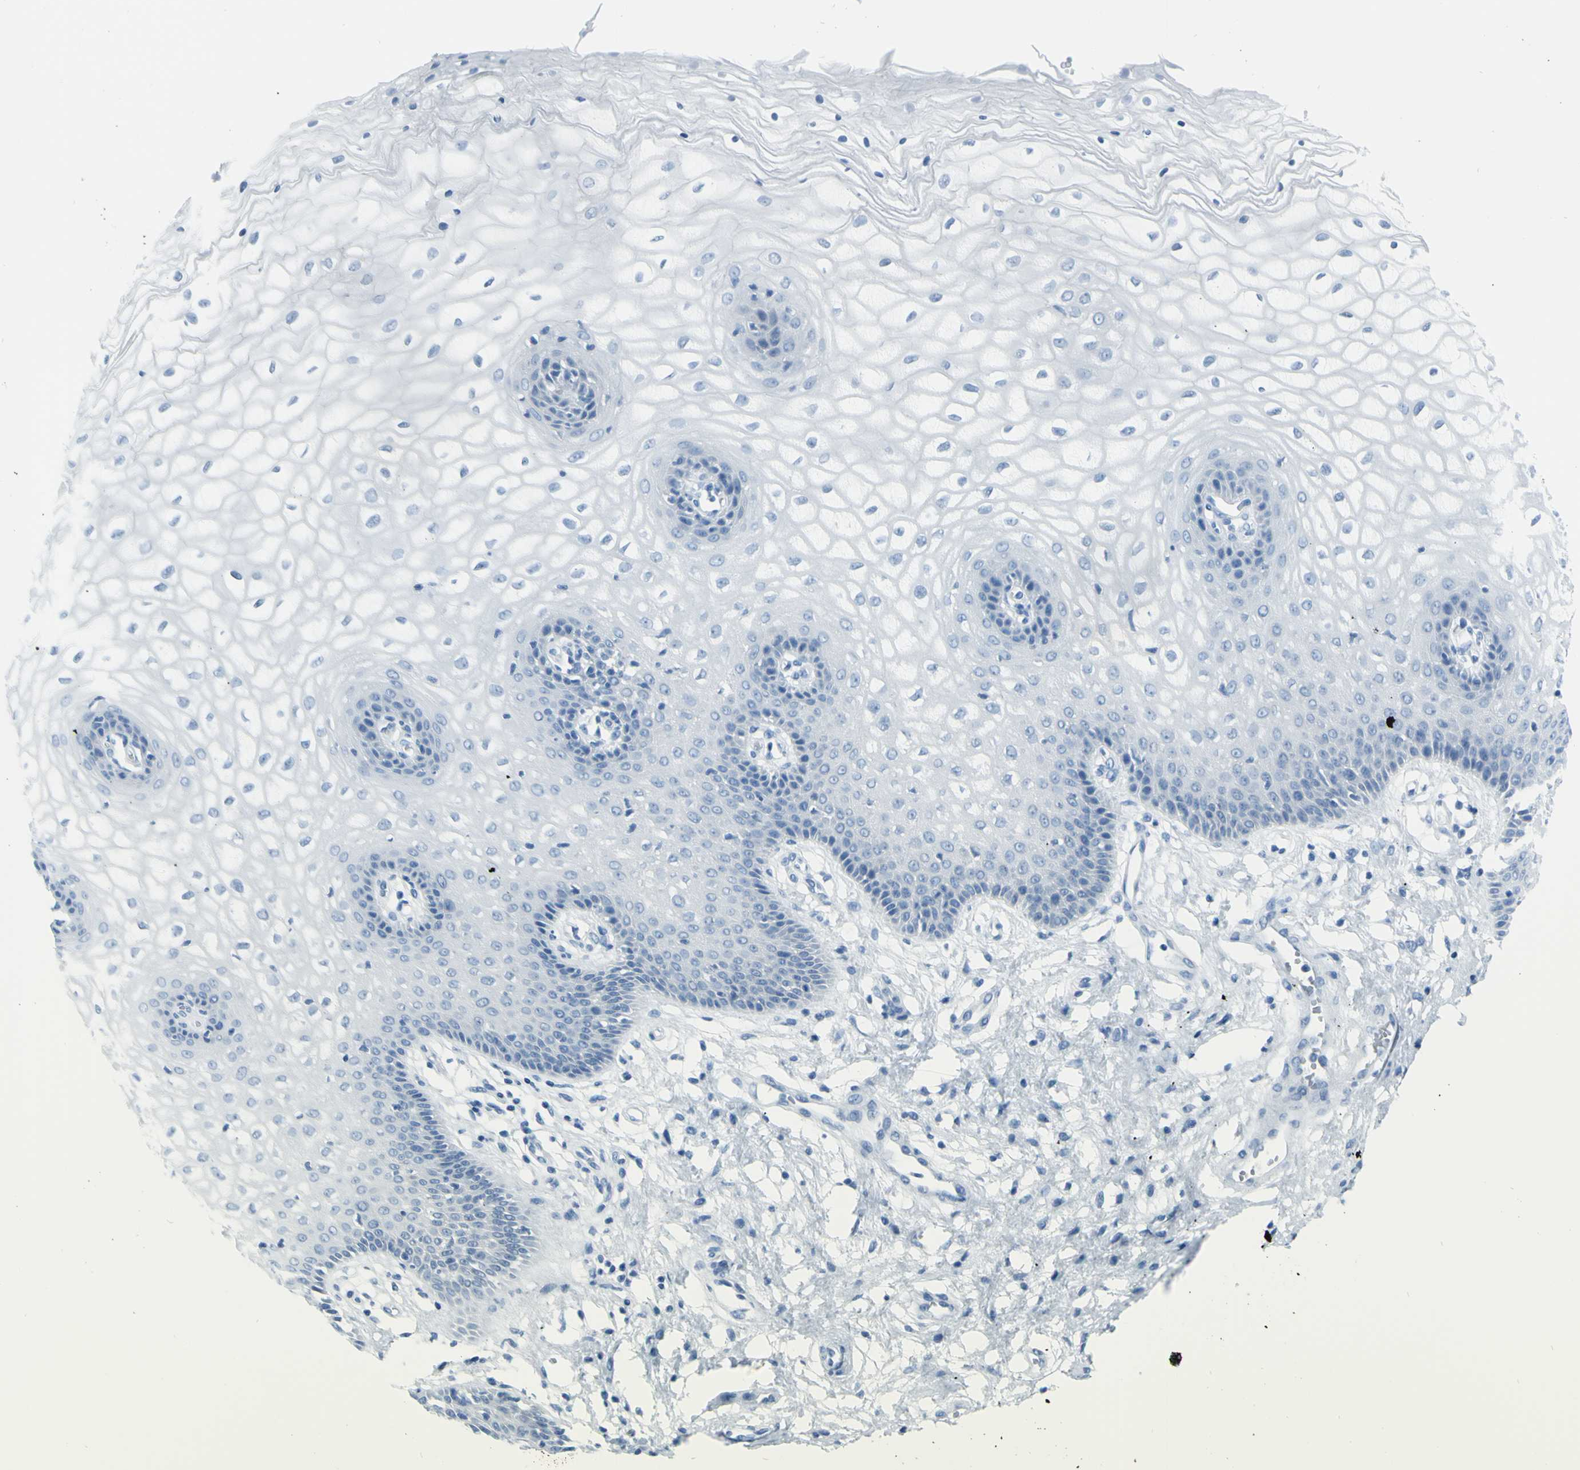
{"staining": {"intensity": "negative", "quantity": "none", "location": "none"}, "tissue": "vagina", "cell_type": "Squamous epithelial cells", "image_type": "normal", "snomed": [{"axis": "morphology", "description": "Normal tissue, NOS"}, {"axis": "topography", "description": "Vagina"}], "caption": "DAB (3,3'-diaminobenzidine) immunohistochemical staining of unremarkable vagina demonstrates no significant expression in squamous epithelial cells.", "gene": "AFP", "patient": {"sex": "female", "age": 34}}